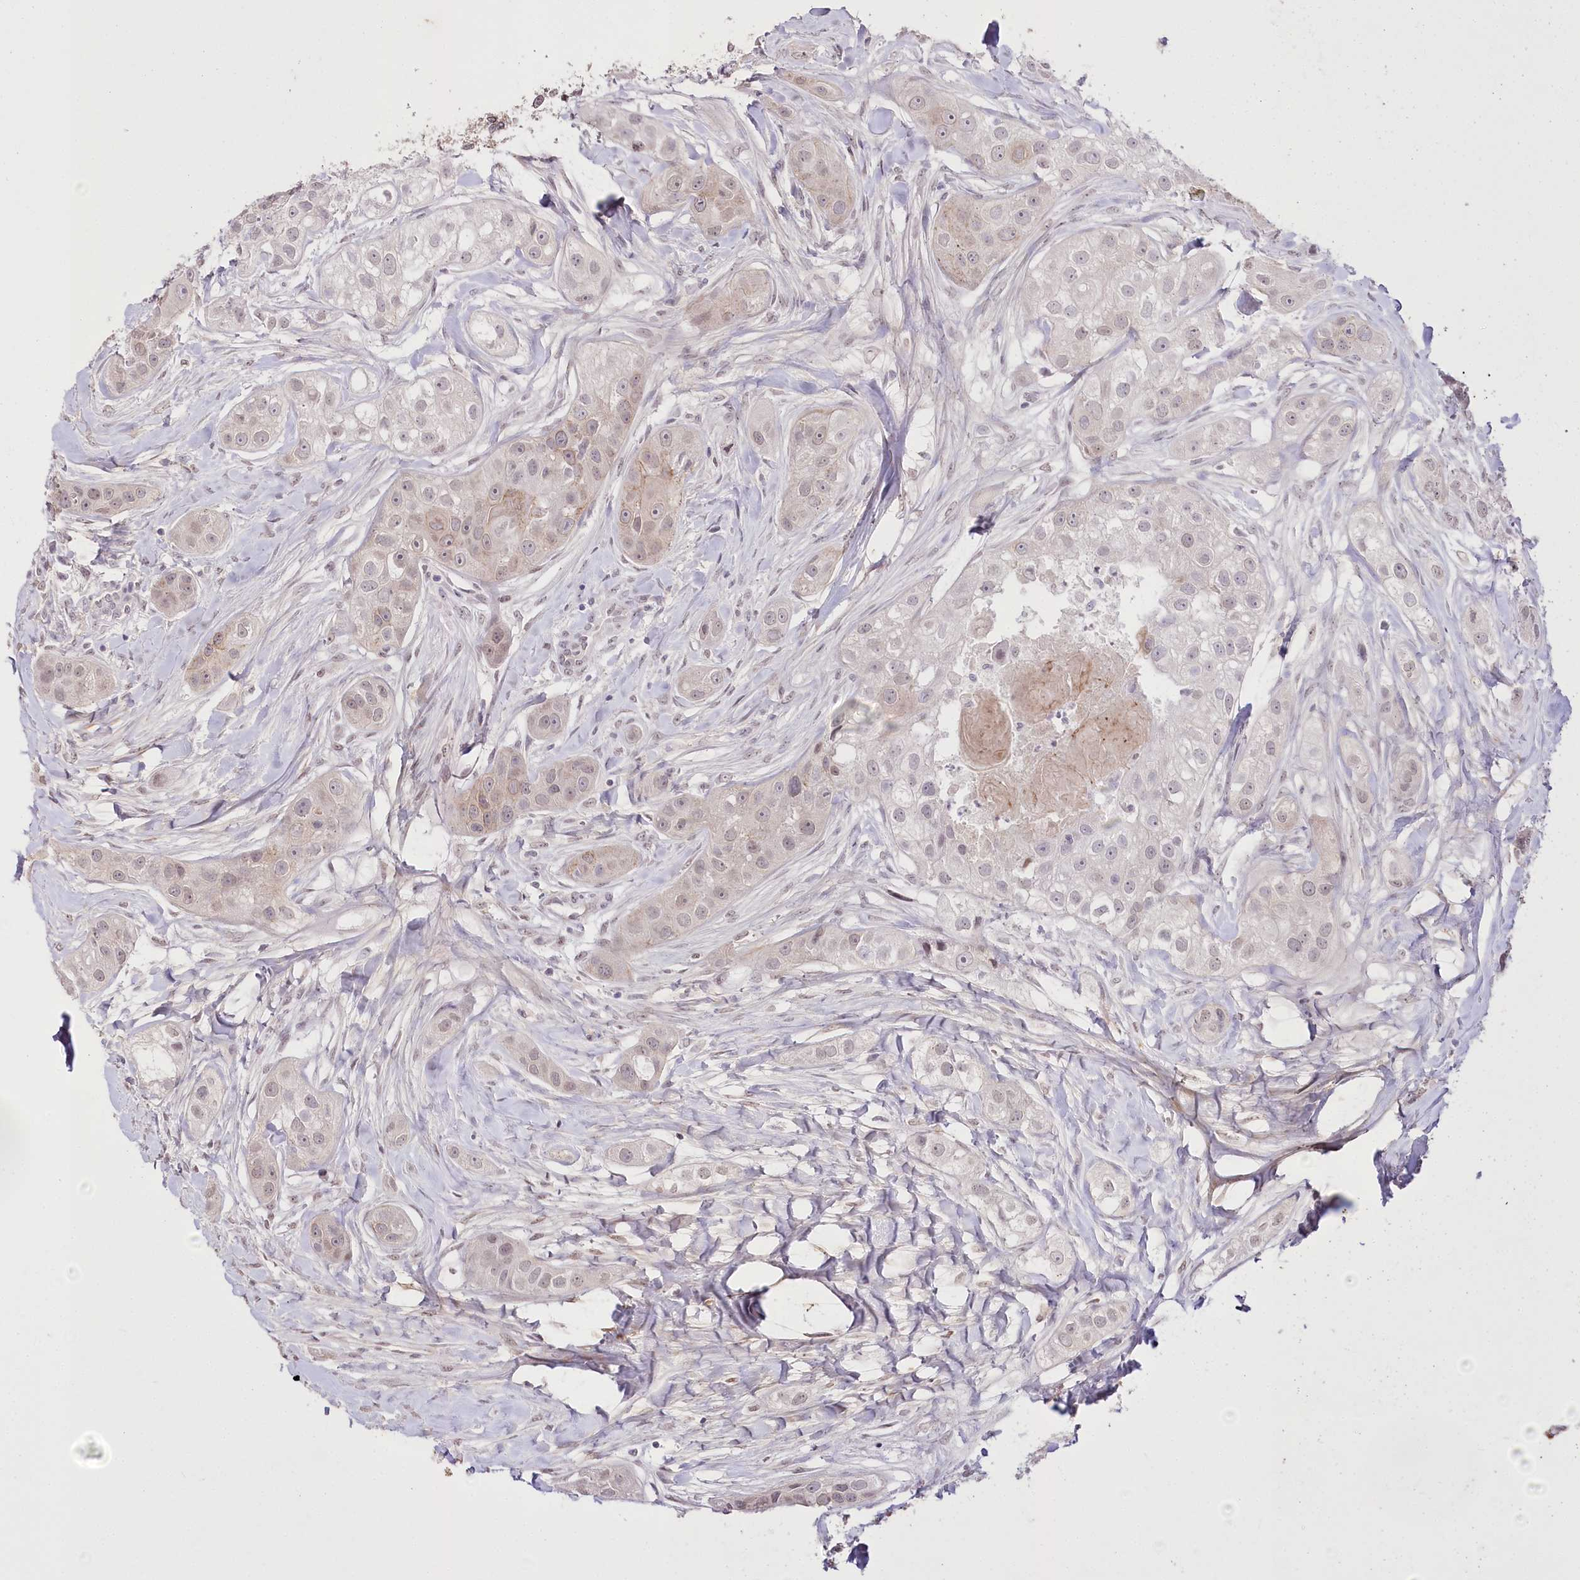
{"staining": {"intensity": "weak", "quantity": "<25%", "location": "cytoplasmic/membranous"}, "tissue": "head and neck cancer", "cell_type": "Tumor cells", "image_type": "cancer", "snomed": [{"axis": "morphology", "description": "Normal tissue, NOS"}, {"axis": "morphology", "description": "Squamous cell carcinoma, NOS"}, {"axis": "topography", "description": "Skeletal muscle"}, {"axis": "topography", "description": "Head-Neck"}], "caption": "Histopathology image shows no significant protein expression in tumor cells of squamous cell carcinoma (head and neck).", "gene": "SLC39A10", "patient": {"sex": "male", "age": 51}}